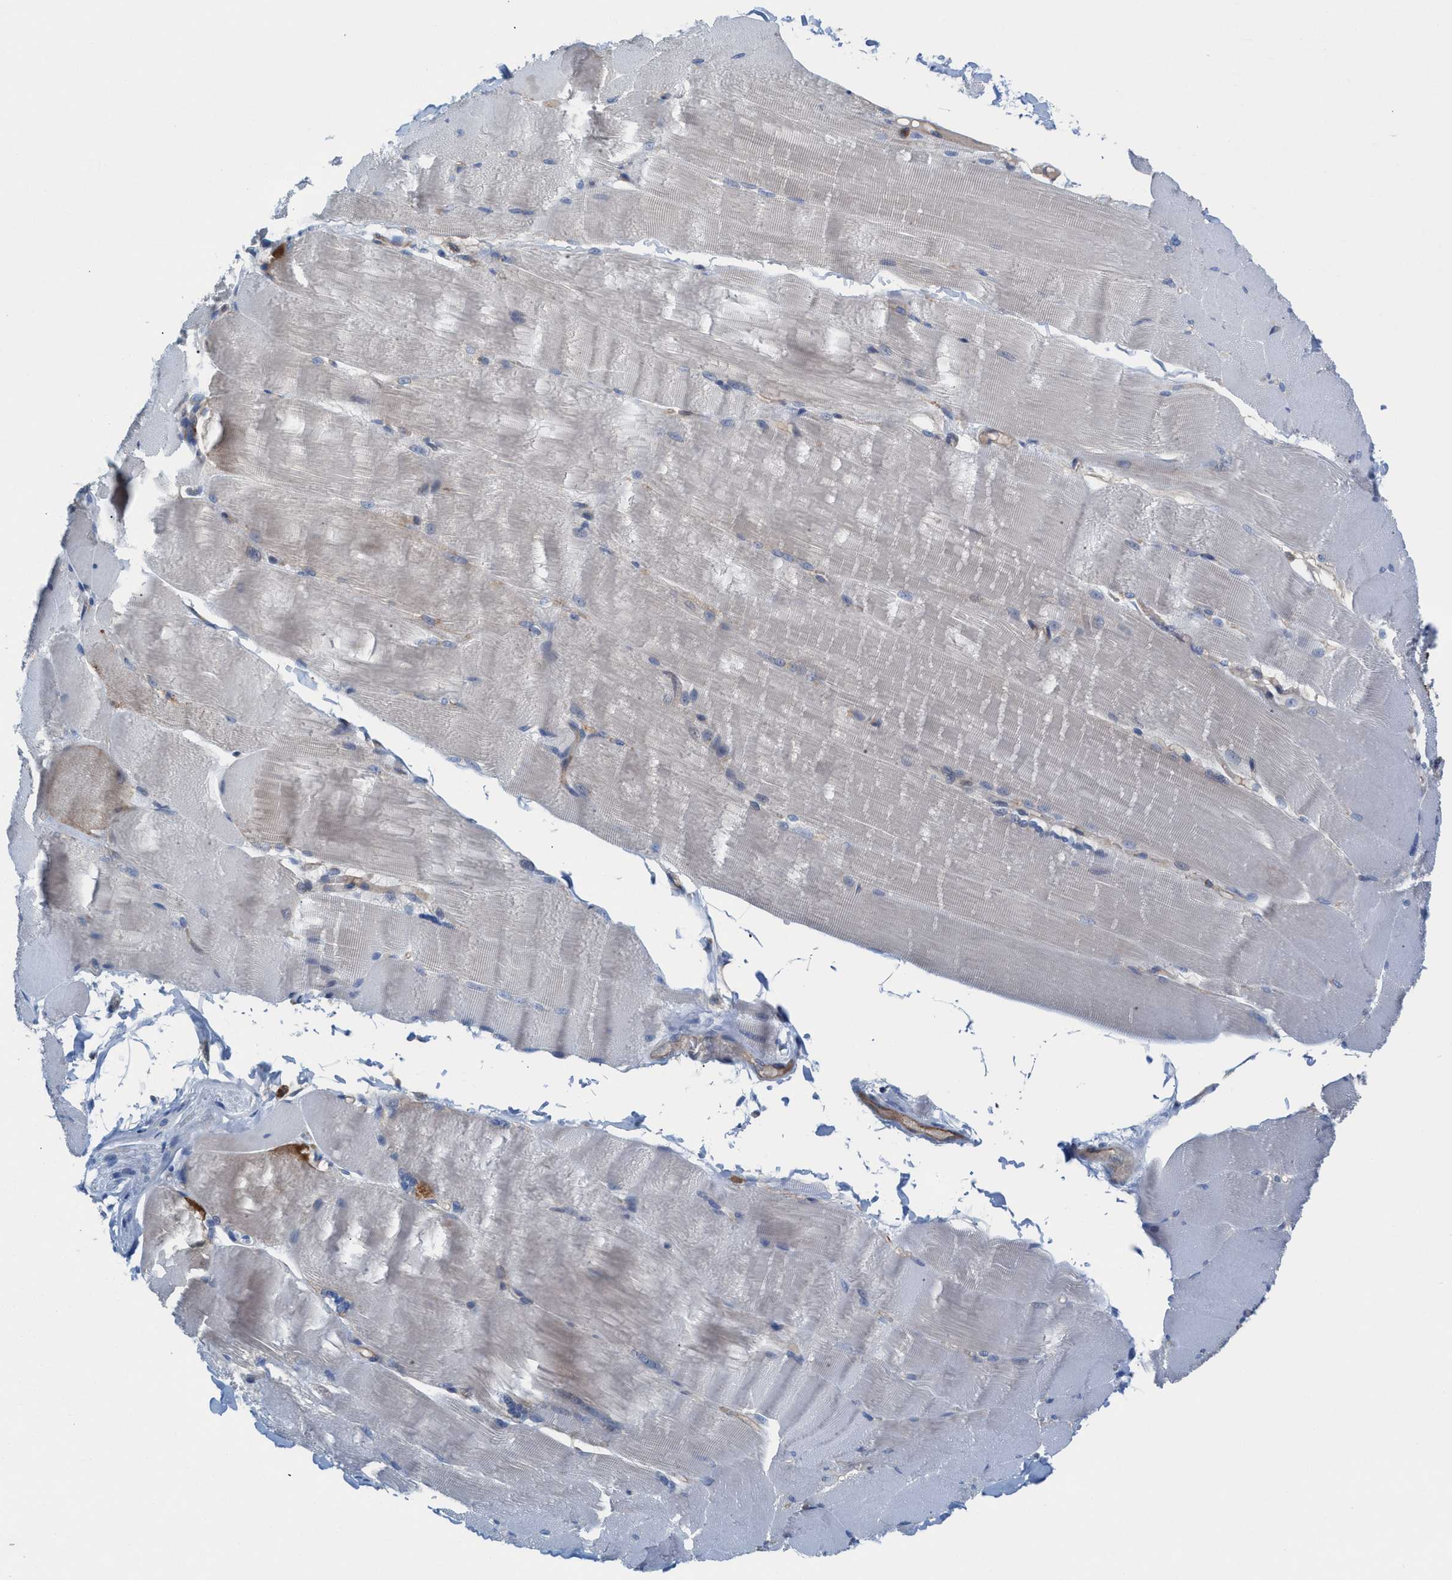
{"staining": {"intensity": "negative", "quantity": "none", "location": "none"}, "tissue": "skeletal muscle", "cell_type": "Myocytes", "image_type": "normal", "snomed": [{"axis": "morphology", "description": "Normal tissue, NOS"}, {"axis": "topography", "description": "Skin"}, {"axis": "topography", "description": "Skeletal muscle"}], "caption": "Benign skeletal muscle was stained to show a protein in brown. There is no significant positivity in myocytes.", "gene": "MRM1", "patient": {"sex": "male", "age": 83}}